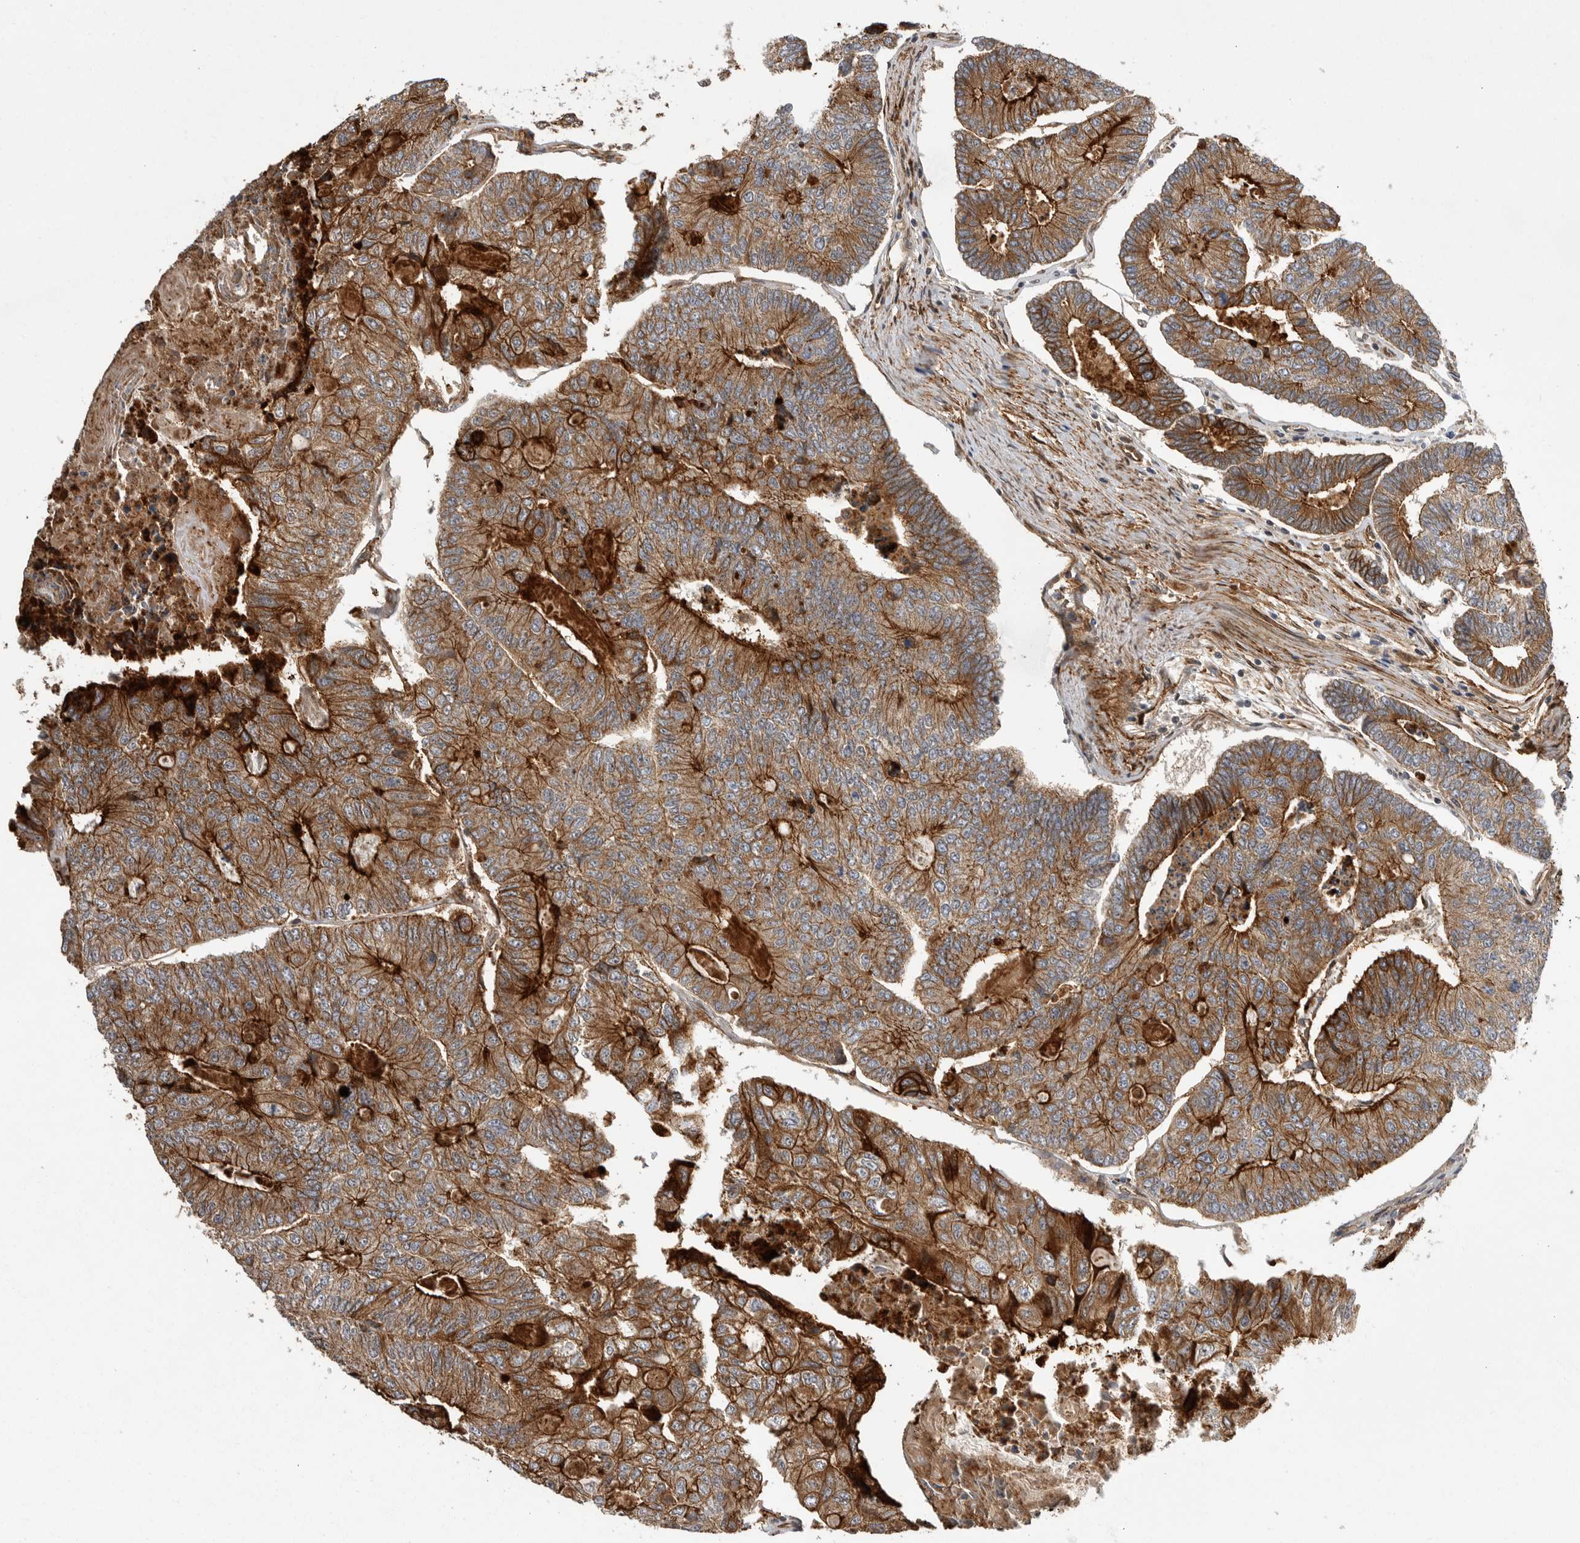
{"staining": {"intensity": "strong", "quantity": ">75%", "location": "cytoplasmic/membranous"}, "tissue": "colorectal cancer", "cell_type": "Tumor cells", "image_type": "cancer", "snomed": [{"axis": "morphology", "description": "Adenocarcinoma, NOS"}, {"axis": "topography", "description": "Colon"}], "caption": "Colorectal cancer stained with a brown dye exhibits strong cytoplasmic/membranous positive positivity in approximately >75% of tumor cells.", "gene": "NECTIN1", "patient": {"sex": "female", "age": 67}}